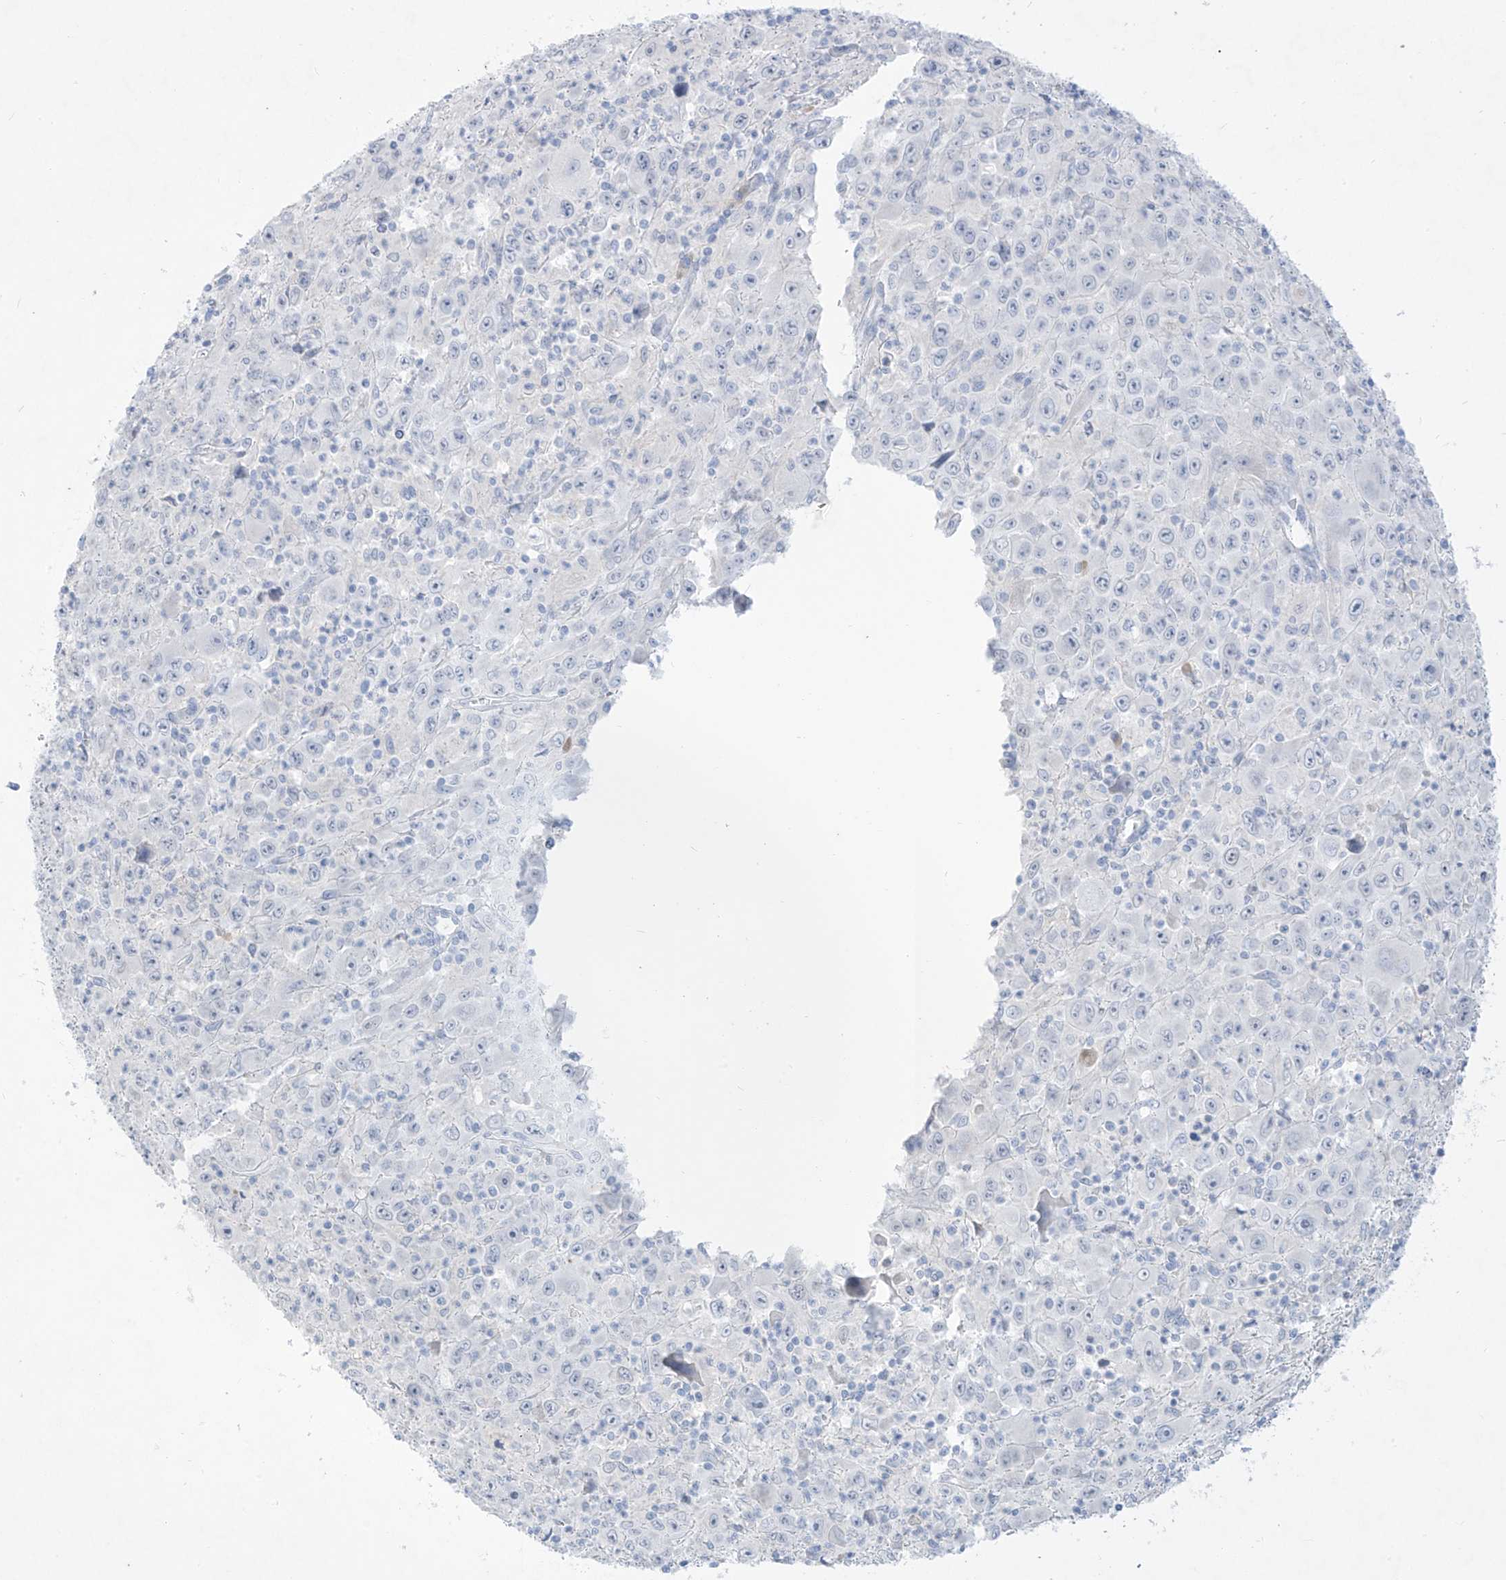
{"staining": {"intensity": "negative", "quantity": "none", "location": "none"}, "tissue": "melanoma", "cell_type": "Tumor cells", "image_type": "cancer", "snomed": [{"axis": "morphology", "description": "Malignant melanoma, Metastatic site"}, {"axis": "topography", "description": "Skin"}], "caption": "Human melanoma stained for a protein using immunohistochemistry reveals no staining in tumor cells.", "gene": "TGM4", "patient": {"sex": "female", "age": 56}}